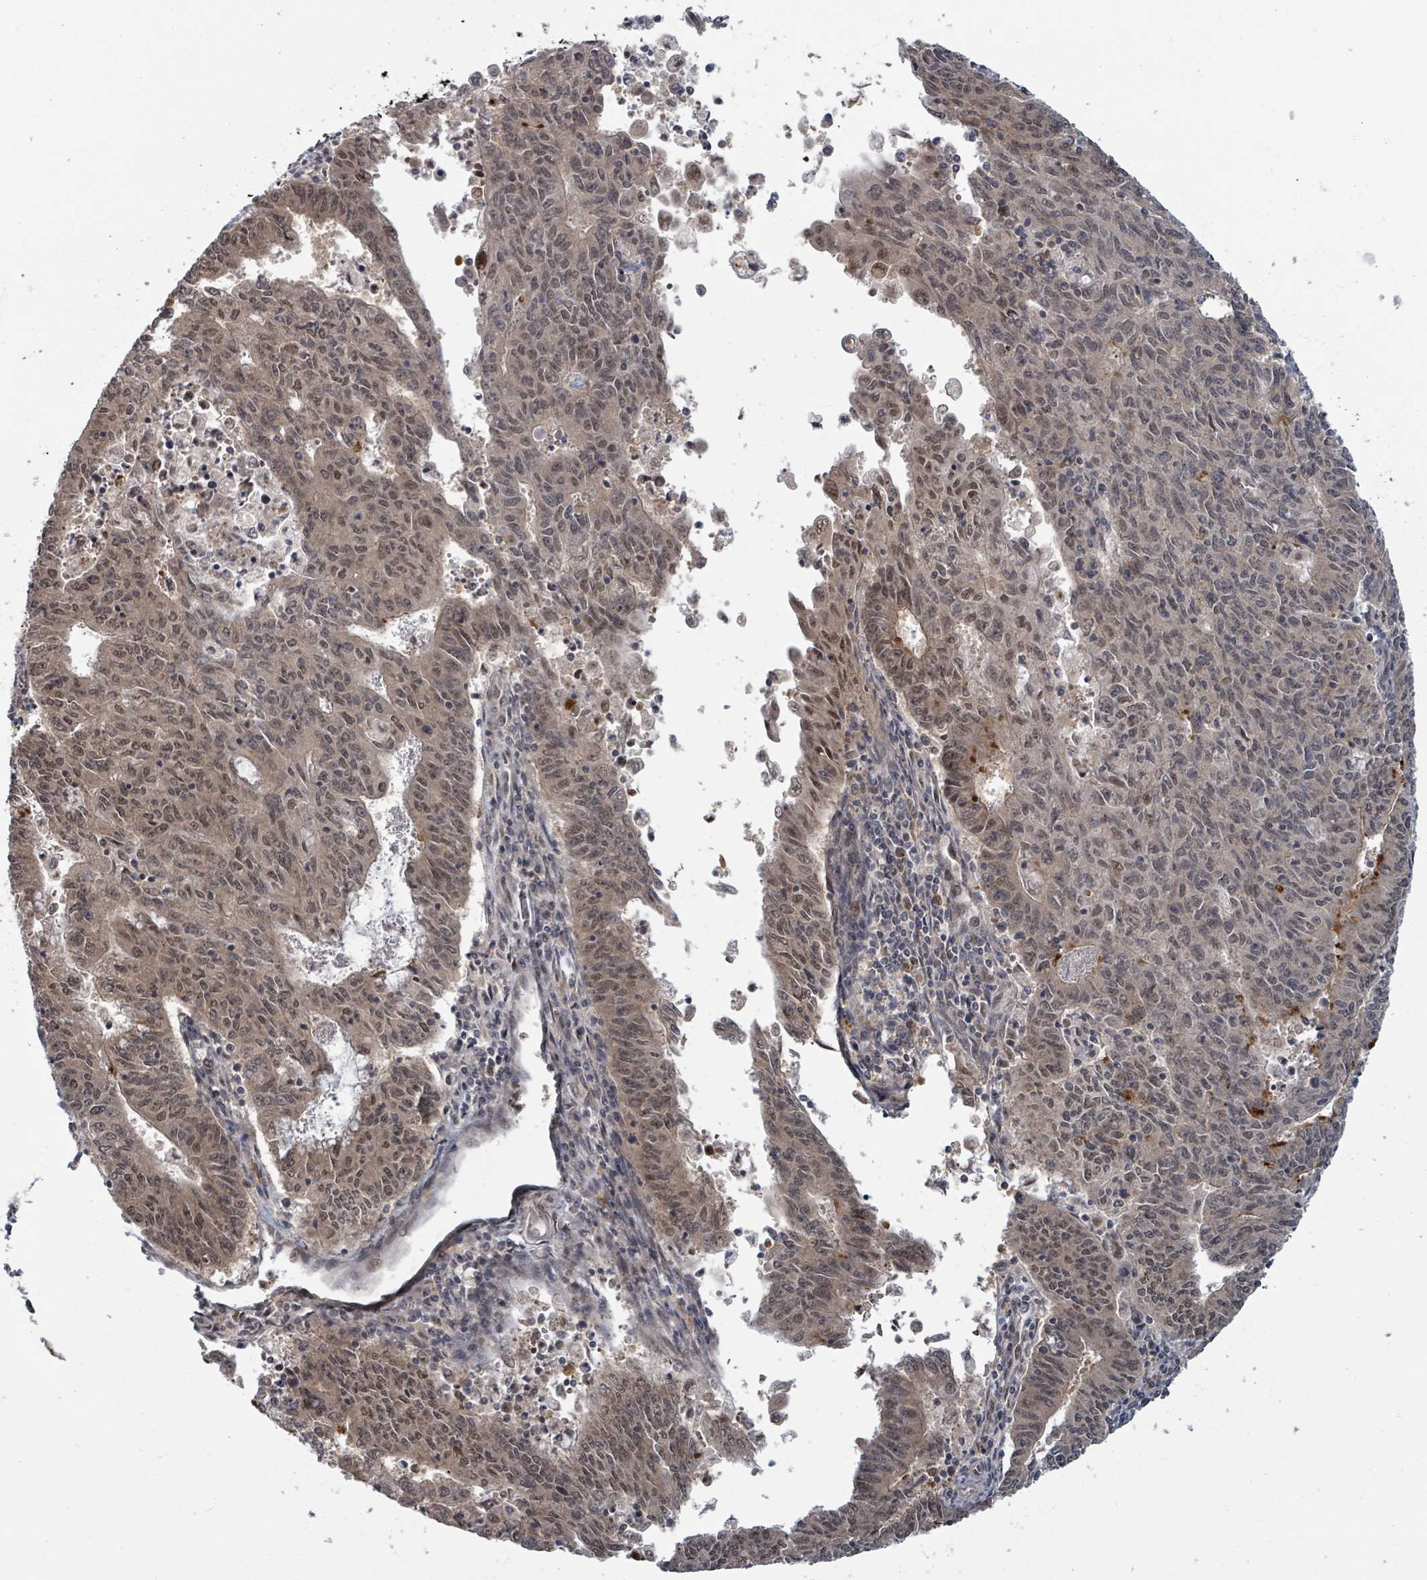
{"staining": {"intensity": "strong", "quantity": "25%-75%", "location": "cytoplasmic/membranous,nuclear"}, "tissue": "endometrial cancer", "cell_type": "Tumor cells", "image_type": "cancer", "snomed": [{"axis": "morphology", "description": "Adenocarcinoma, NOS"}, {"axis": "topography", "description": "Endometrium"}], "caption": "Immunohistochemistry image of neoplastic tissue: human adenocarcinoma (endometrial) stained using immunohistochemistry (IHC) displays high levels of strong protein expression localized specifically in the cytoplasmic/membranous and nuclear of tumor cells, appearing as a cytoplasmic/membranous and nuclear brown color.", "gene": "GTF3C1", "patient": {"sex": "female", "age": 59}}